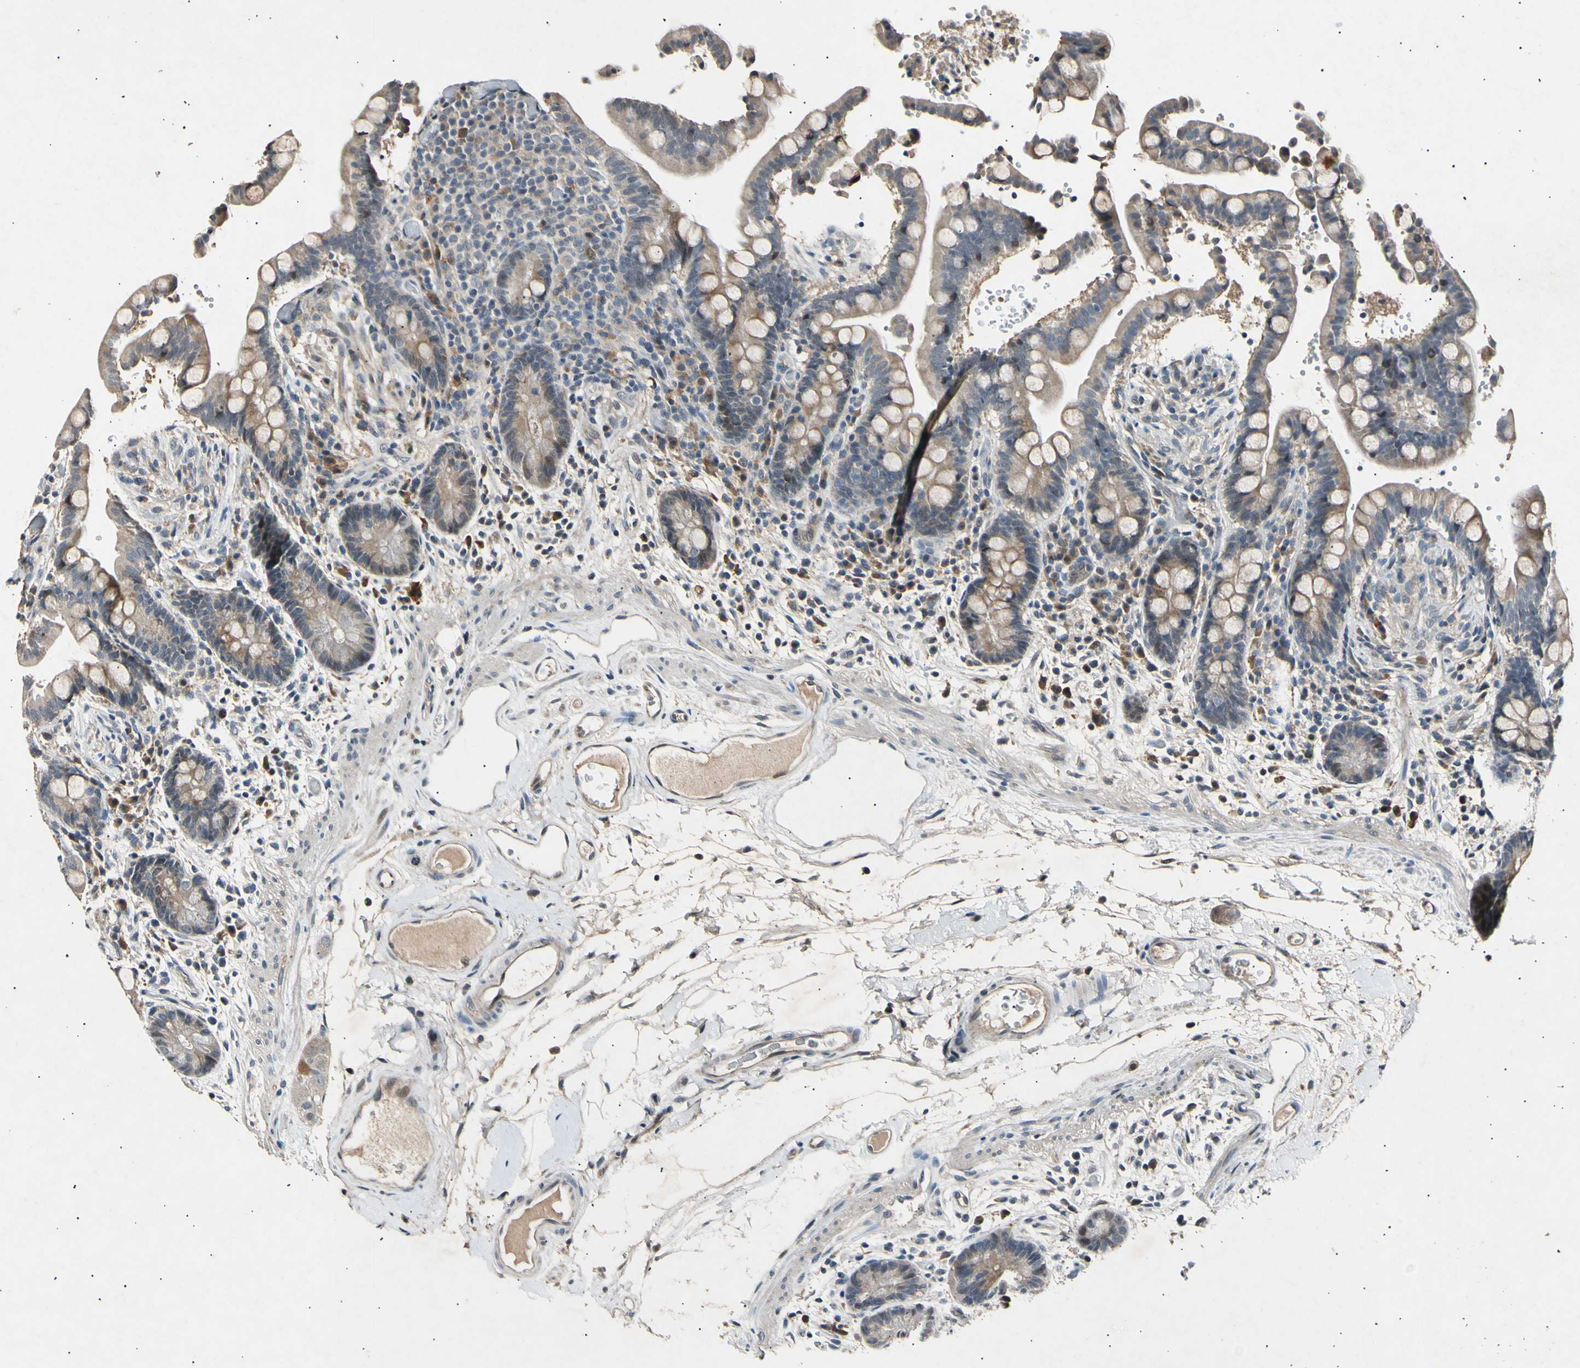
{"staining": {"intensity": "weak", "quantity": "25%-75%", "location": "cytoplasmic/membranous"}, "tissue": "colon", "cell_type": "Endothelial cells", "image_type": "normal", "snomed": [{"axis": "morphology", "description": "Normal tissue, NOS"}, {"axis": "topography", "description": "Colon"}], "caption": "Protein expression analysis of benign colon reveals weak cytoplasmic/membranous staining in about 25%-75% of endothelial cells. (DAB (3,3'-diaminobenzidine) IHC, brown staining for protein, blue staining for nuclei).", "gene": "ADCY3", "patient": {"sex": "male", "age": 73}}